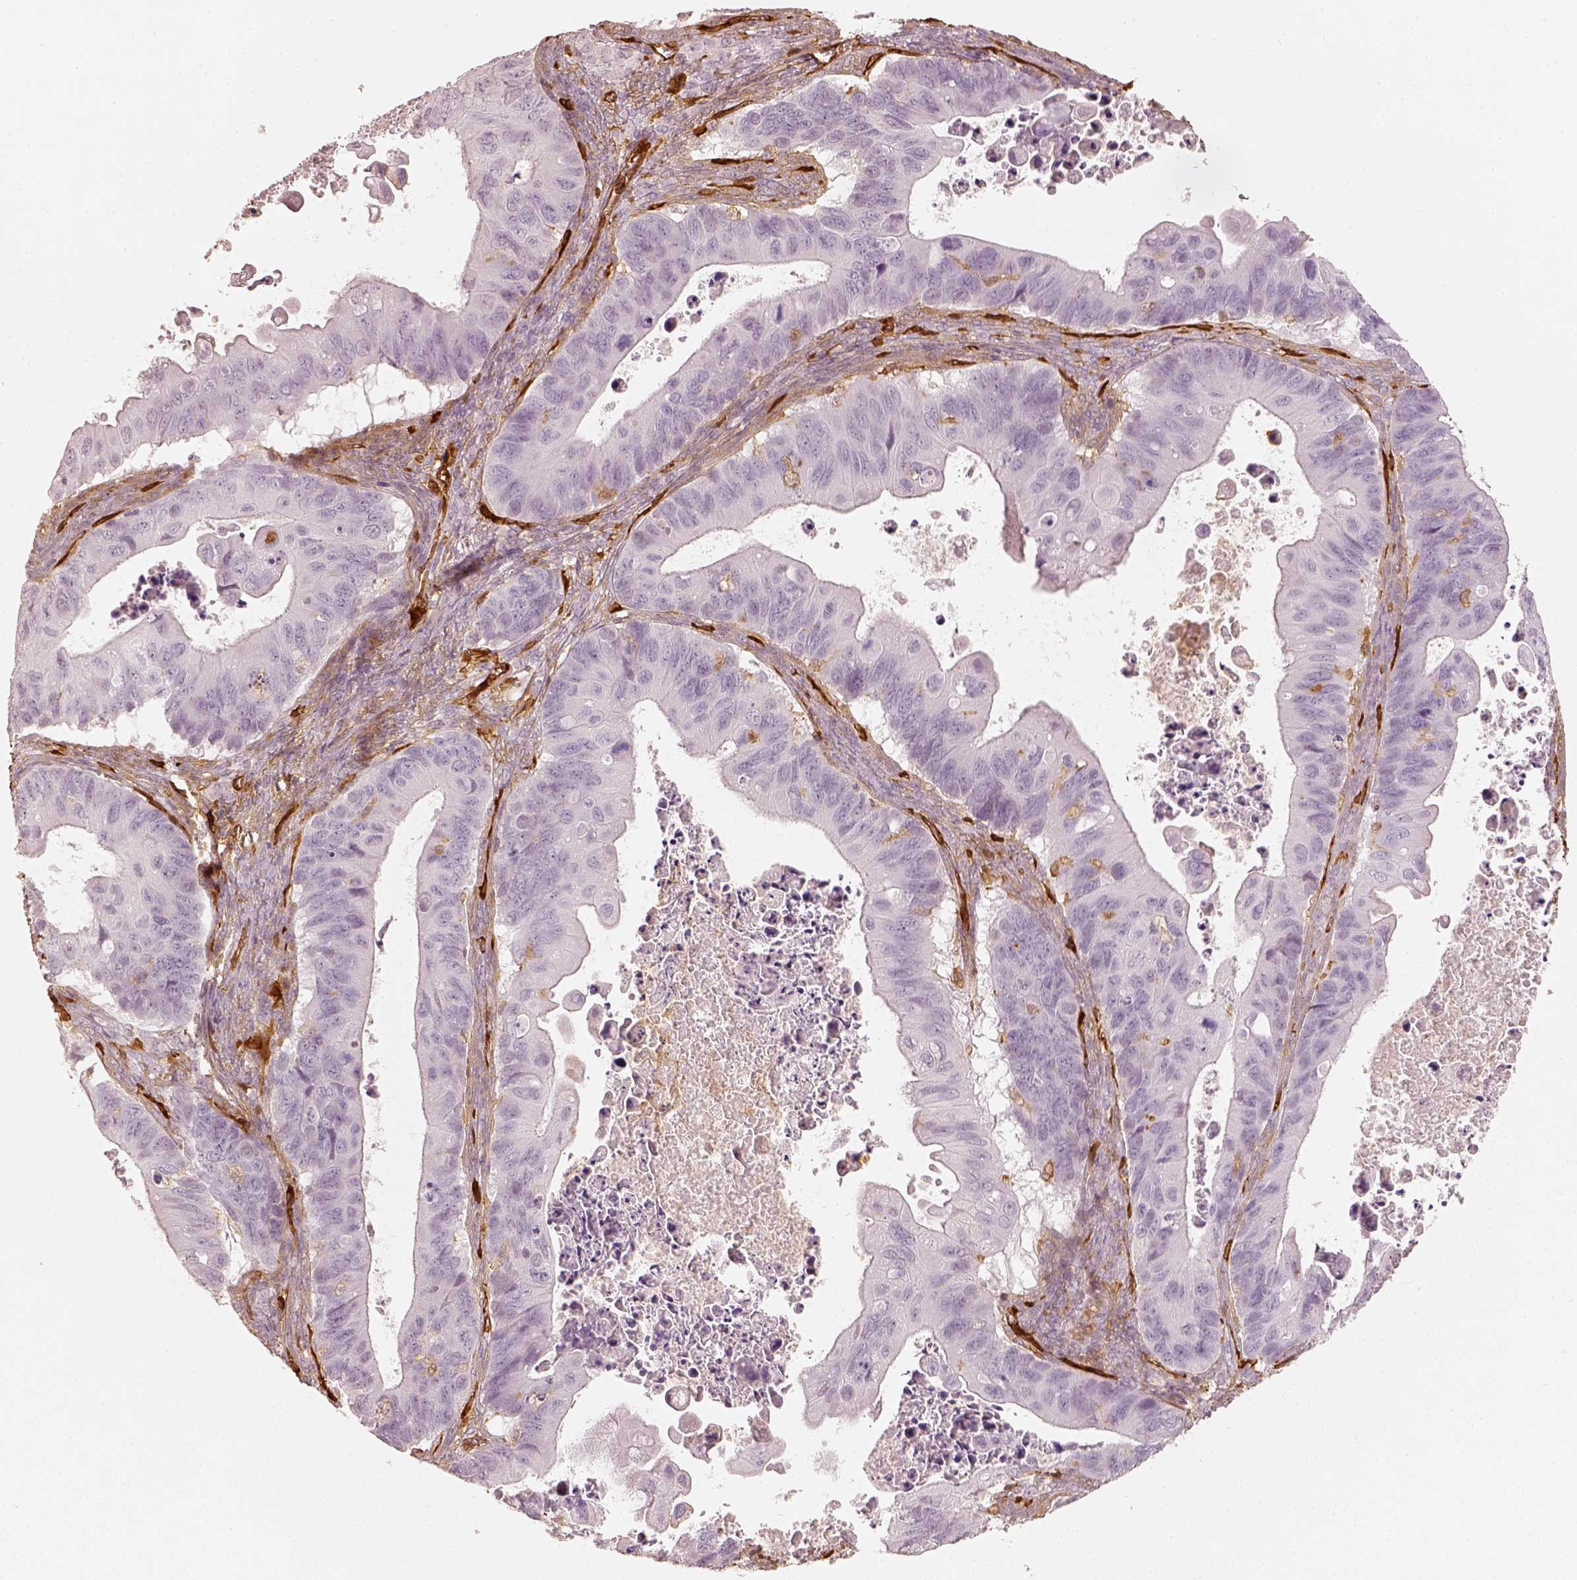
{"staining": {"intensity": "negative", "quantity": "none", "location": "none"}, "tissue": "ovarian cancer", "cell_type": "Tumor cells", "image_type": "cancer", "snomed": [{"axis": "morphology", "description": "Cystadenocarcinoma, mucinous, NOS"}, {"axis": "topography", "description": "Ovary"}], "caption": "The micrograph shows no significant expression in tumor cells of ovarian cancer (mucinous cystadenocarcinoma). Nuclei are stained in blue.", "gene": "FSCN1", "patient": {"sex": "female", "age": 64}}